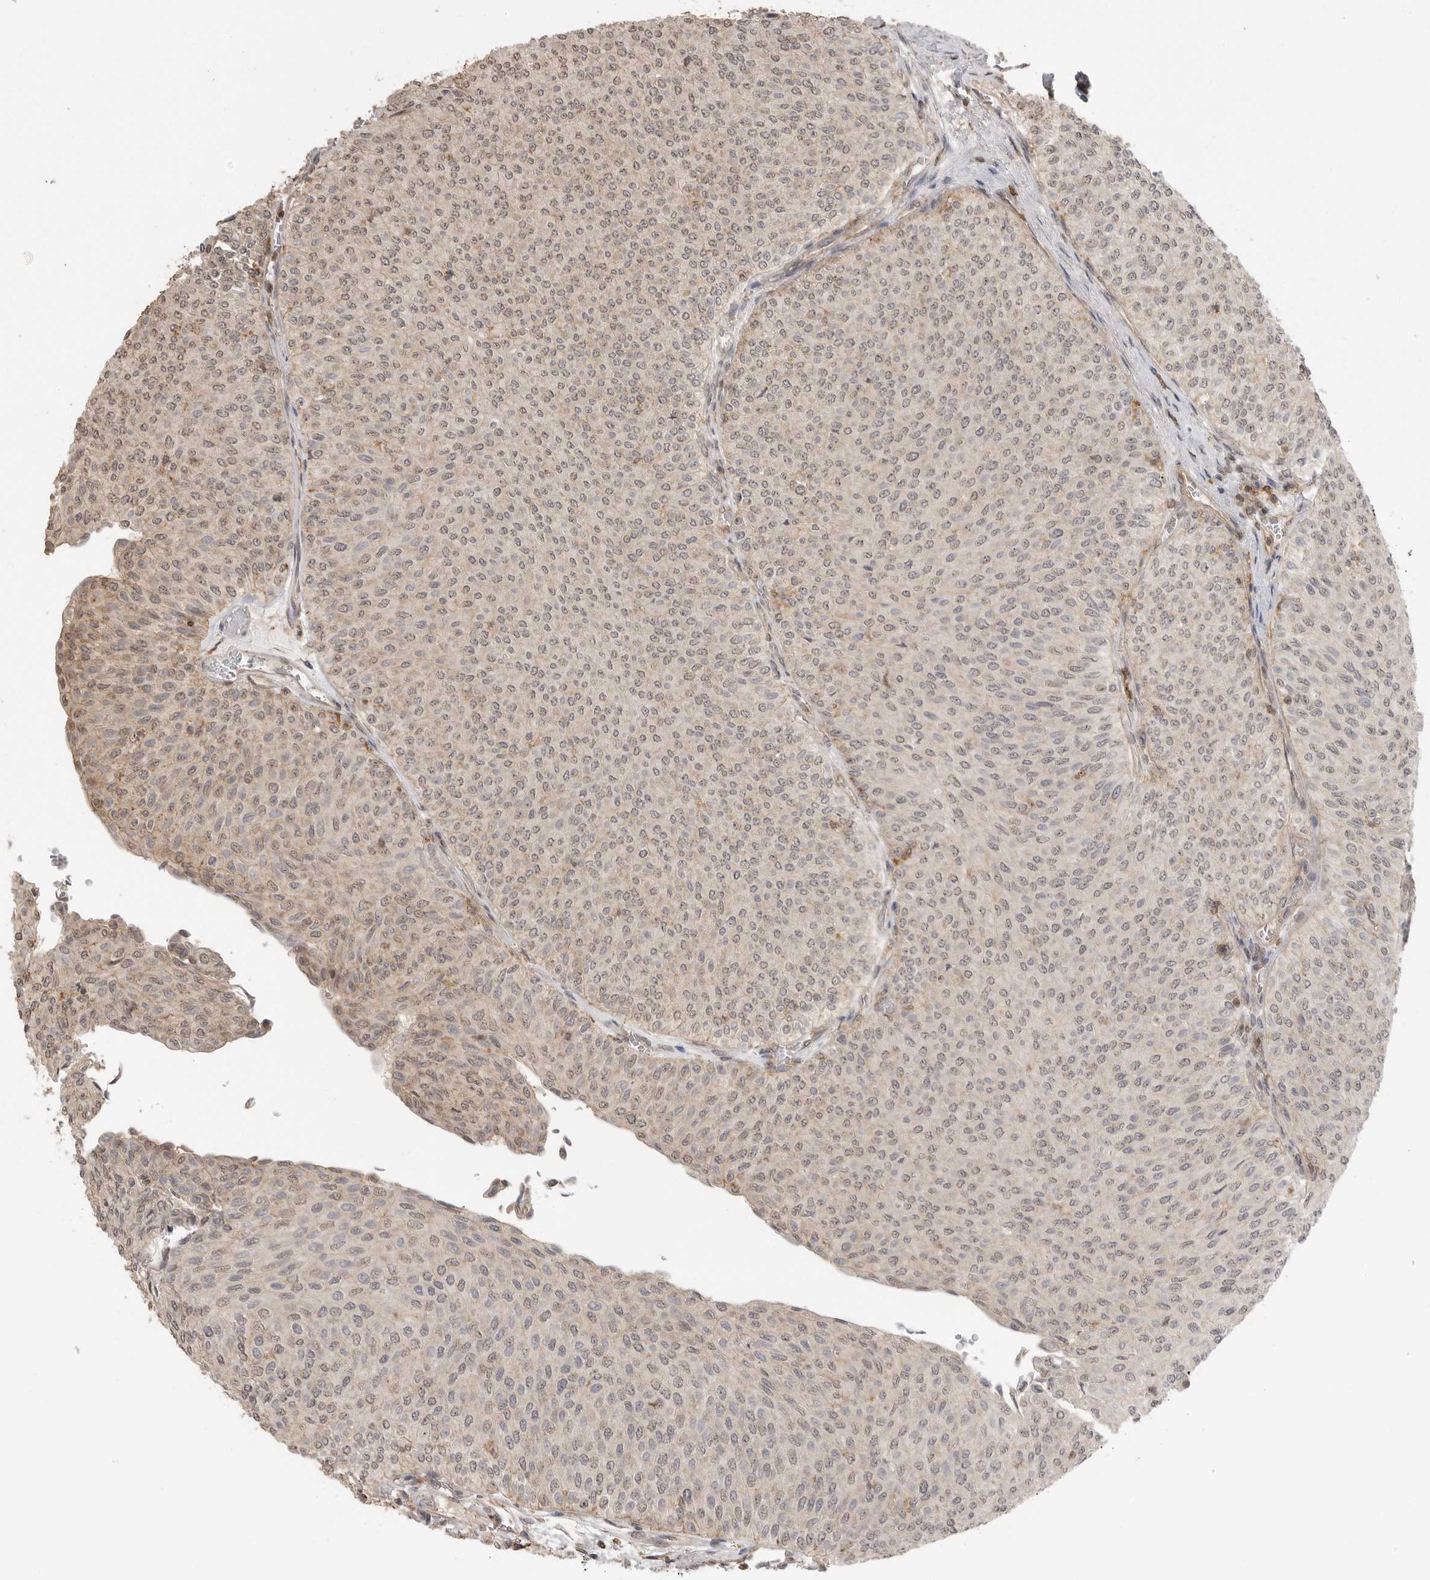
{"staining": {"intensity": "weak", "quantity": "25%-75%", "location": "cytoplasmic/membranous,nuclear"}, "tissue": "urothelial cancer", "cell_type": "Tumor cells", "image_type": "cancer", "snomed": [{"axis": "morphology", "description": "Urothelial carcinoma, Low grade"}, {"axis": "topography", "description": "Urinary bladder"}], "caption": "Immunohistochemical staining of urothelial carcinoma (low-grade) exhibits weak cytoplasmic/membranous and nuclear protein positivity in about 25%-75% of tumor cells. The protein is stained brown, and the nuclei are stained in blue (DAB (3,3'-diaminobenzidine) IHC with brightfield microscopy, high magnification).", "gene": "GPC2", "patient": {"sex": "male", "age": 78}}